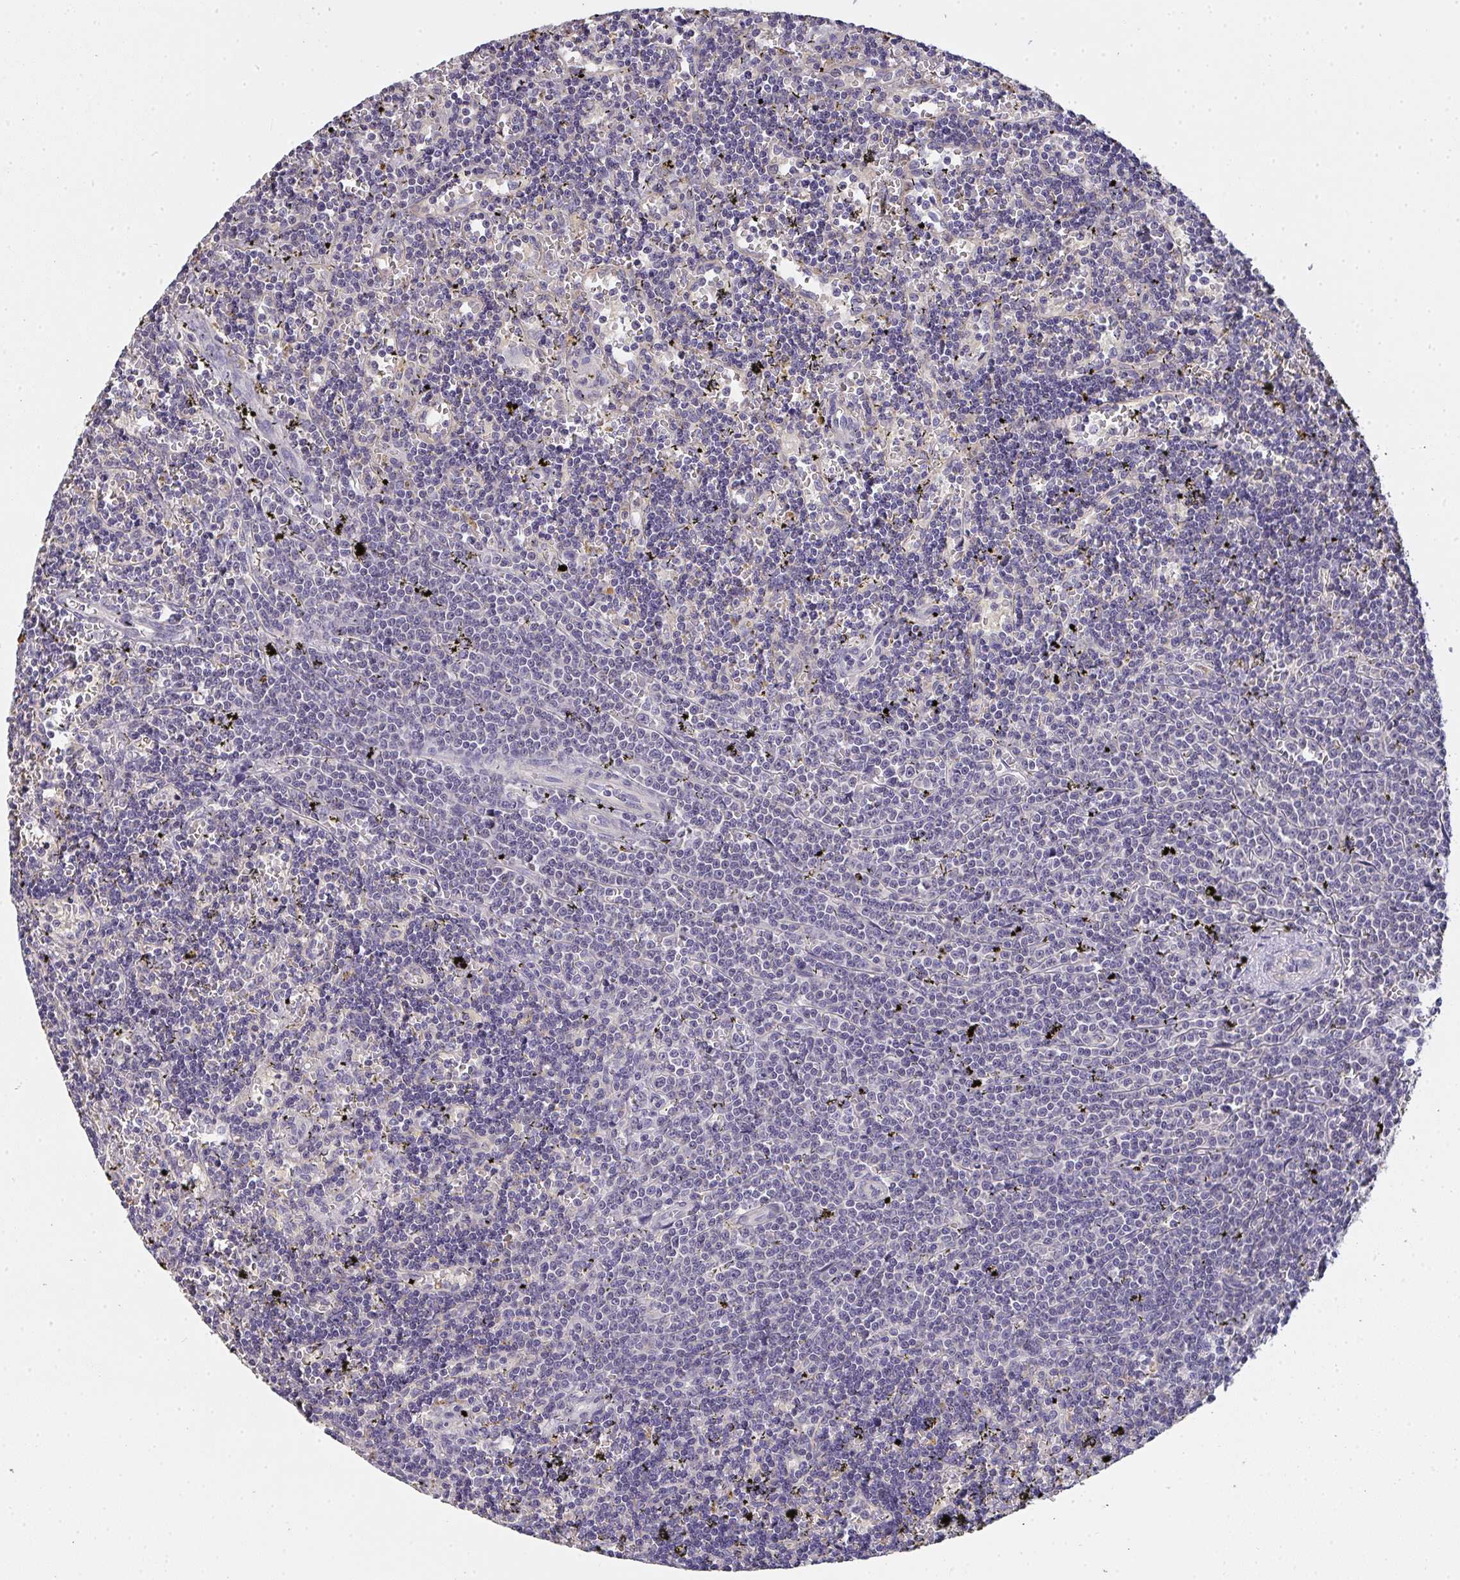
{"staining": {"intensity": "negative", "quantity": "none", "location": "none"}, "tissue": "lymphoma", "cell_type": "Tumor cells", "image_type": "cancer", "snomed": [{"axis": "morphology", "description": "Malignant lymphoma, non-Hodgkin's type, Low grade"}, {"axis": "topography", "description": "Spleen"}], "caption": "Tumor cells show no significant protein positivity in lymphoma.", "gene": "TMEM219", "patient": {"sex": "male", "age": 60}}